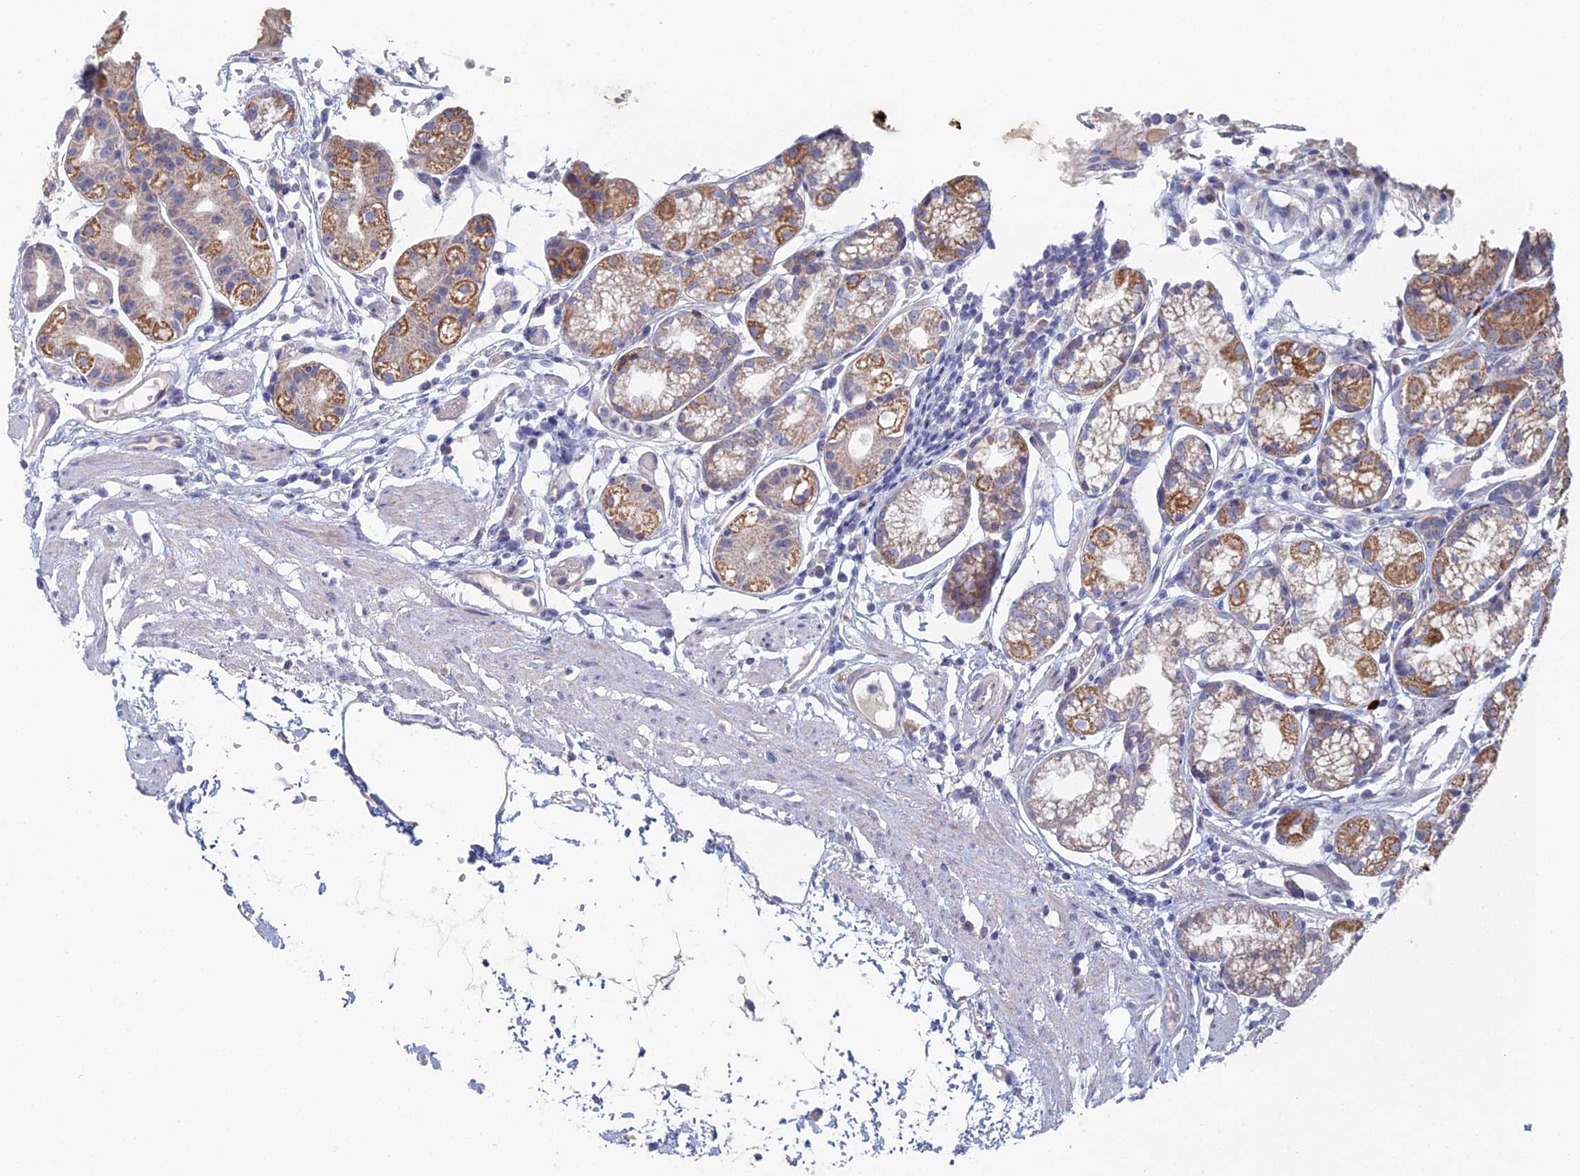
{"staining": {"intensity": "moderate", "quantity": "25%-75%", "location": "cytoplasmic/membranous"}, "tissue": "stomach", "cell_type": "Glandular cells", "image_type": "normal", "snomed": [{"axis": "morphology", "description": "Normal tissue, NOS"}, {"axis": "topography", "description": "Stomach"}], "caption": "This image displays IHC staining of benign stomach, with medium moderate cytoplasmic/membranous expression in about 25%-75% of glandular cells.", "gene": "ARL16", "patient": {"sex": "female", "age": 57}}